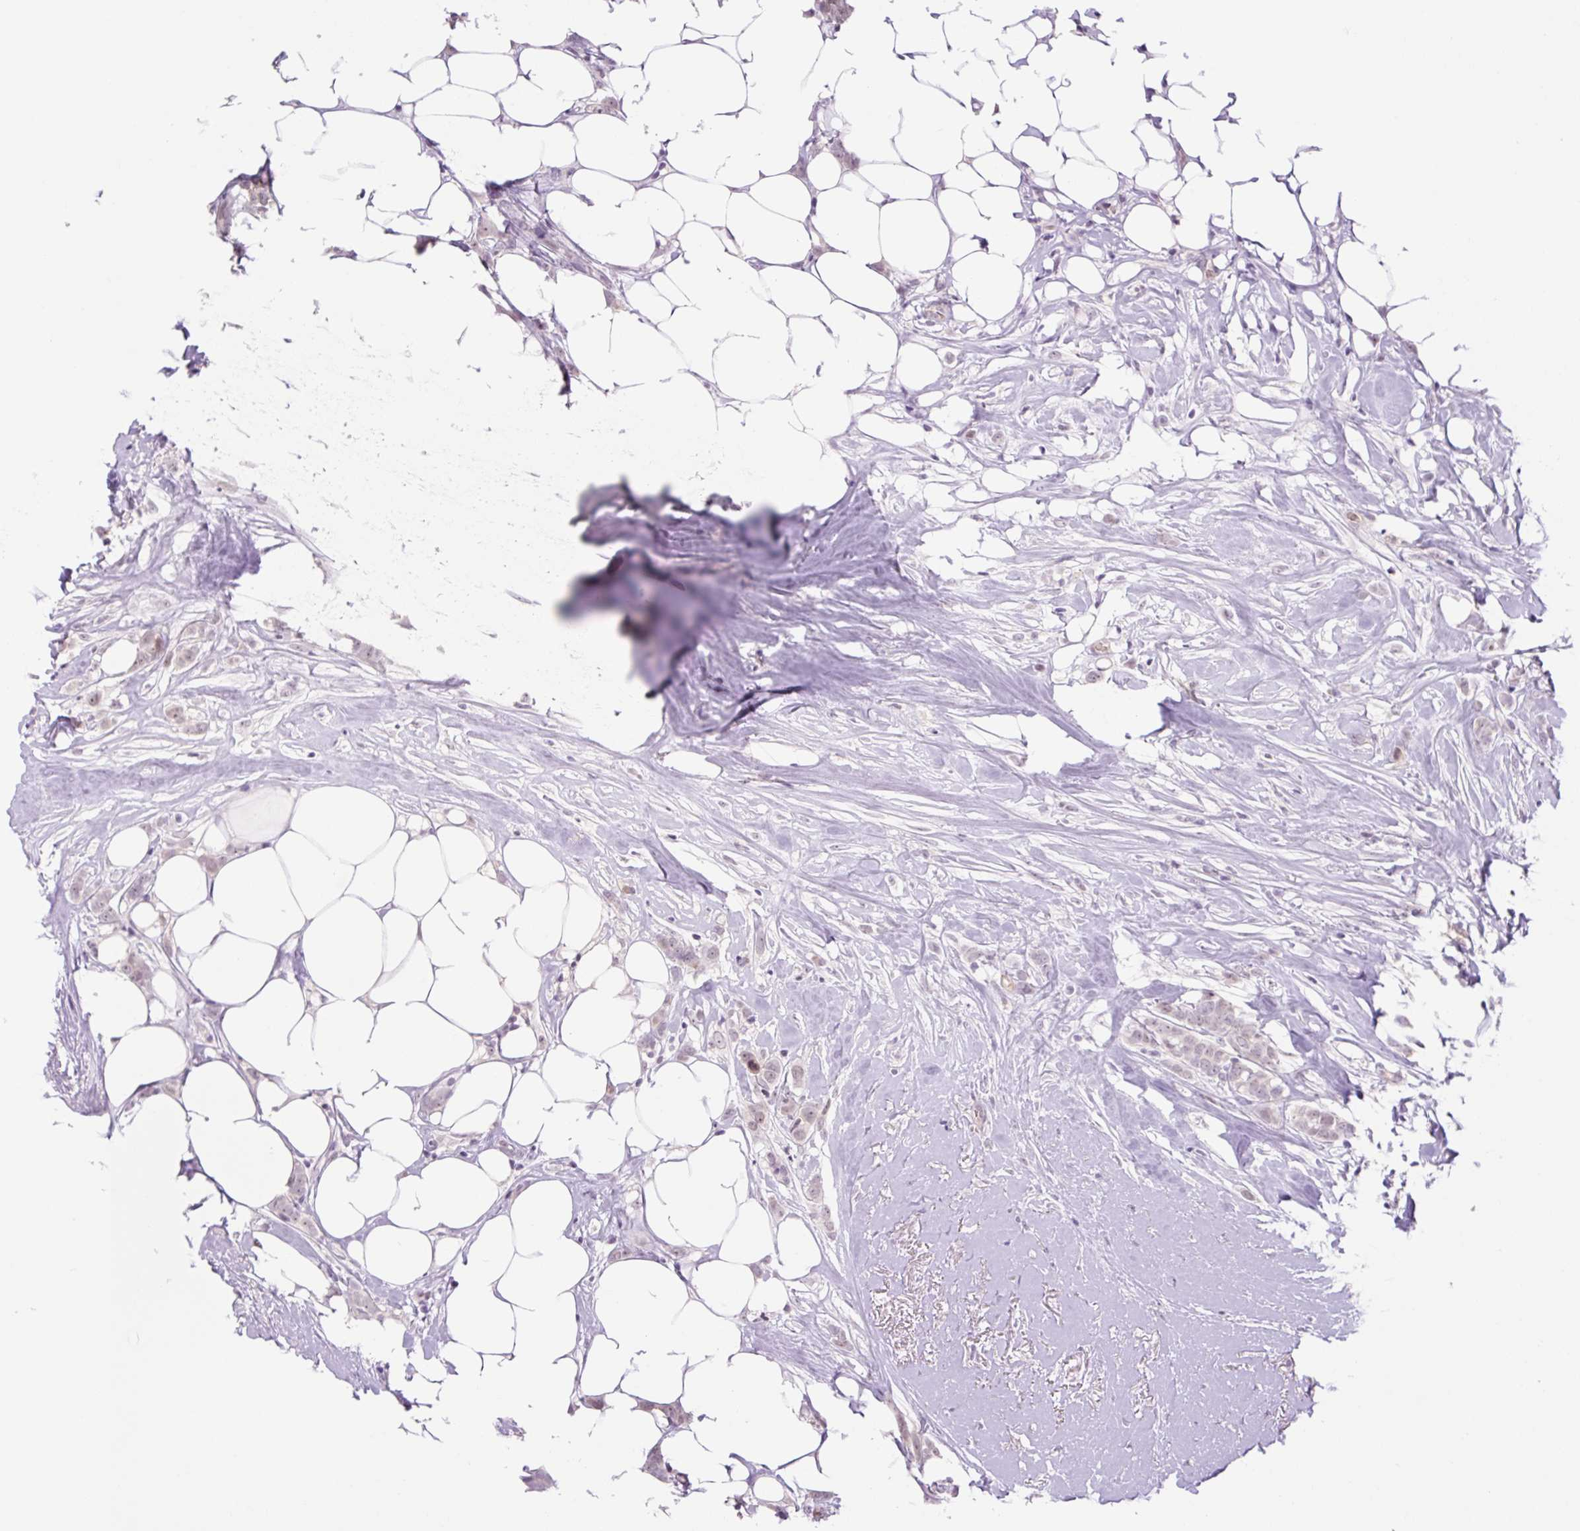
{"staining": {"intensity": "weak", "quantity": ">75%", "location": "nuclear"}, "tissue": "breast cancer", "cell_type": "Tumor cells", "image_type": "cancer", "snomed": [{"axis": "morphology", "description": "Duct carcinoma"}, {"axis": "topography", "description": "Breast"}], "caption": "IHC of human breast cancer (invasive ductal carcinoma) exhibits low levels of weak nuclear positivity in approximately >75% of tumor cells.", "gene": "ZNF417", "patient": {"sex": "female", "age": 80}}